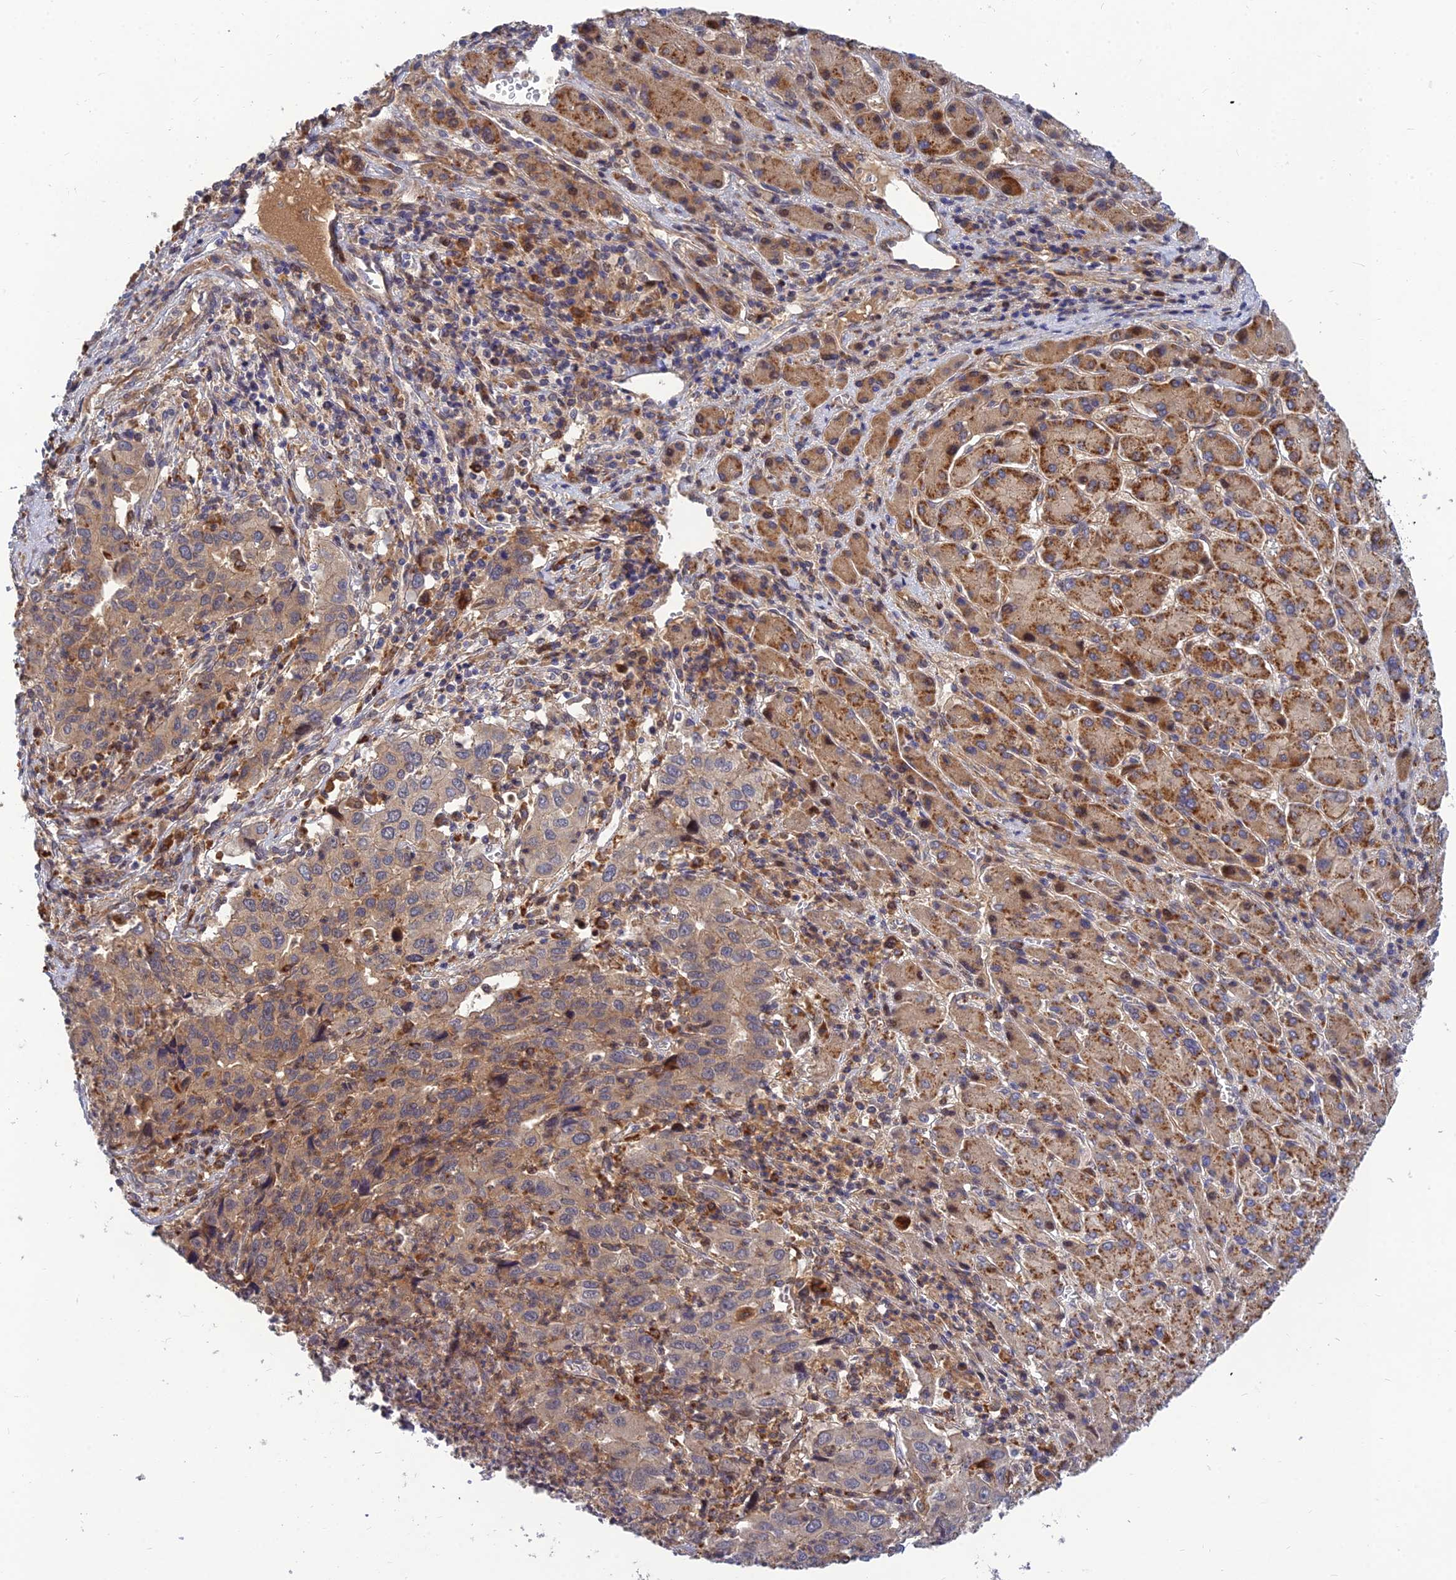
{"staining": {"intensity": "weak", "quantity": ">75%", "location": "cytoplasmic/membranous"}, "tissue": "liver cancer", "cell_type": "Tumor cells", "image_type": "cancer", "snomed": [{"axis": "morphology", "description": "Carcinoma, Hepatocellular, NOS"}, {"axis": "topography", "description": "Liver"}], "caption": "Immunohistochemical staining of liver cancer (hepatocellular carcinoma) shows low levels of weak cytoplasmic/membranous protein staining in about >75% of tumor cells.", "gene": "FAM151B", "patient": {"sex": "male", "age": 63}}